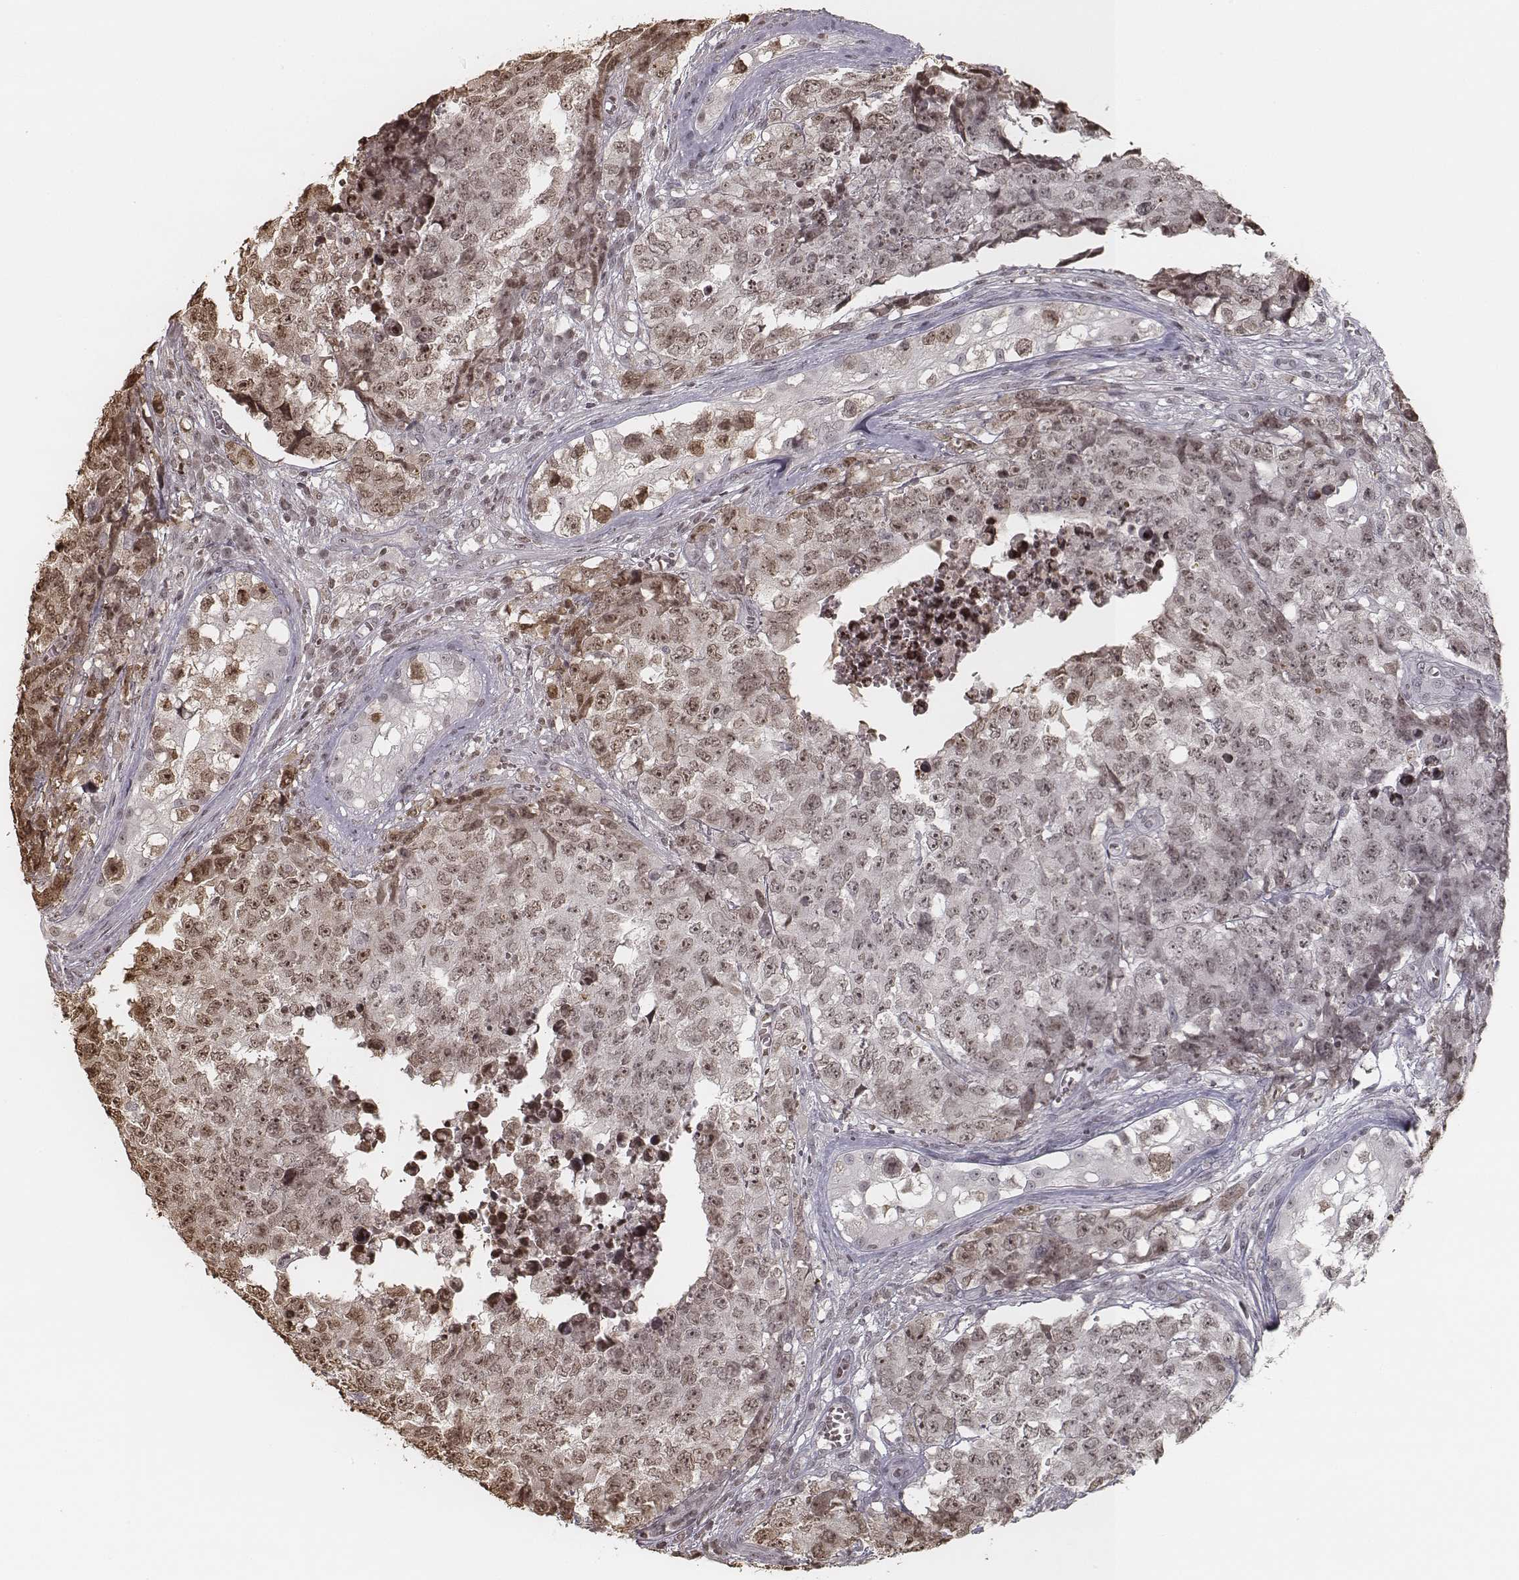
{"staining": {"intensity": "weak", "quantity": ">75%", "location": "nuclear"}, "tissue": "testis cancer", "cell_type": "Tumor cells", "image_type": "cancer", "snomed": [{"axis": "morphology", "description": "Carcinoma, Embryonal, NOS"}, {"axis": "topography", "description": "Testis"}], "caption": "Immunohistochemical staining of testis cancer shows weak nuclear protein staining in about >75% of tumor cells.", "gene": "HMGA2", "patient": {"sex": "male", "age": 23}}